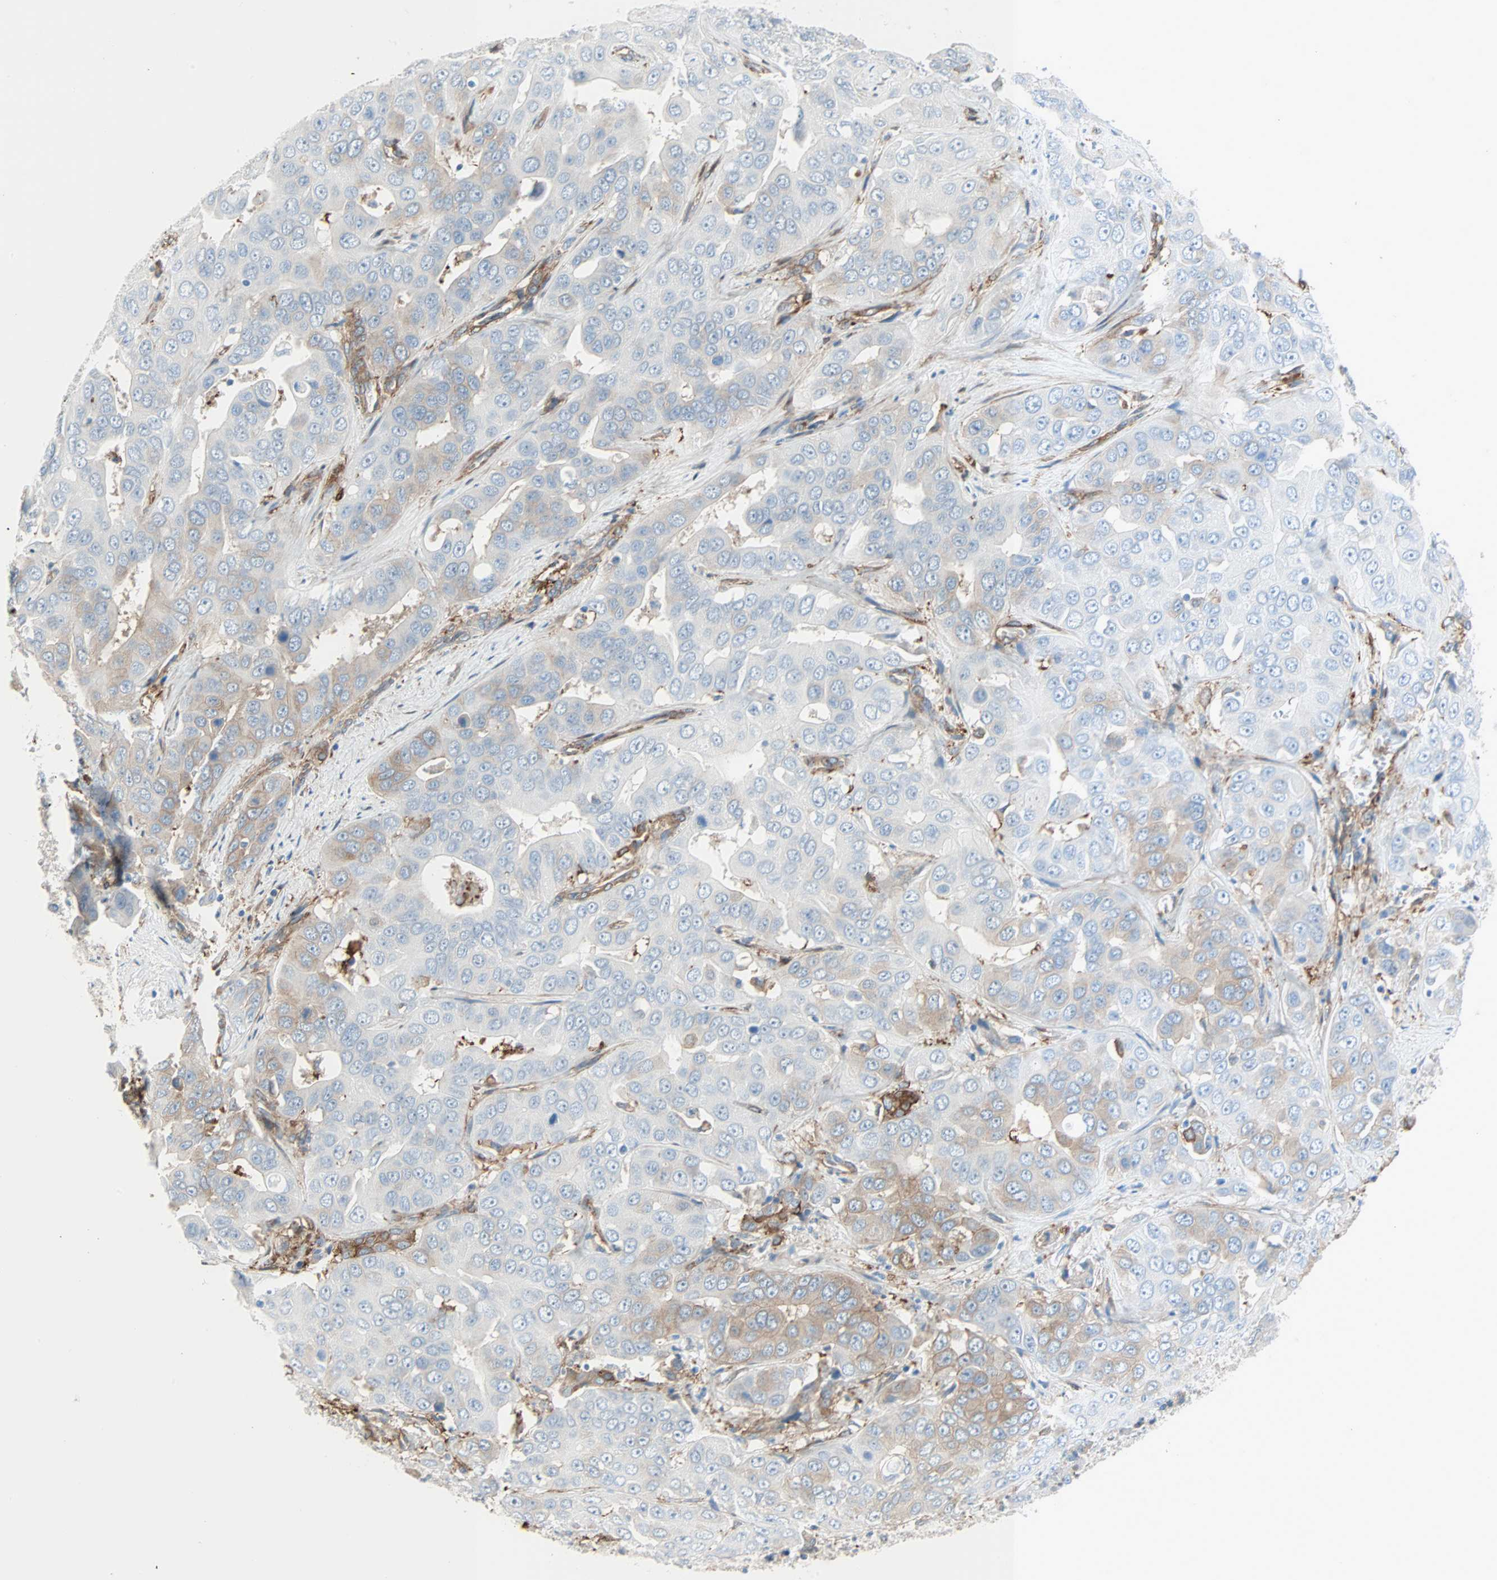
{"staining": {"intensity": "moderate", "quantity": "<25%", "location": "cytoplasmic/membranous"}, "tissue": "liver cancer", "cell_type": "Tumor cells", "image_type": "cancer", "snomed": [{"axis": "morphology", "description": "Cholangiocarcinoma"}, {"axis": "topography", "description": "Liver"}], "caption": "A brown stain highlights moderate cytoplasmic/membranous expression of a protein in human liver cholangiocarcinoma tumor cells.", "gene": "EPB41L2", "patient": {"sex": "female", "age": 52}}